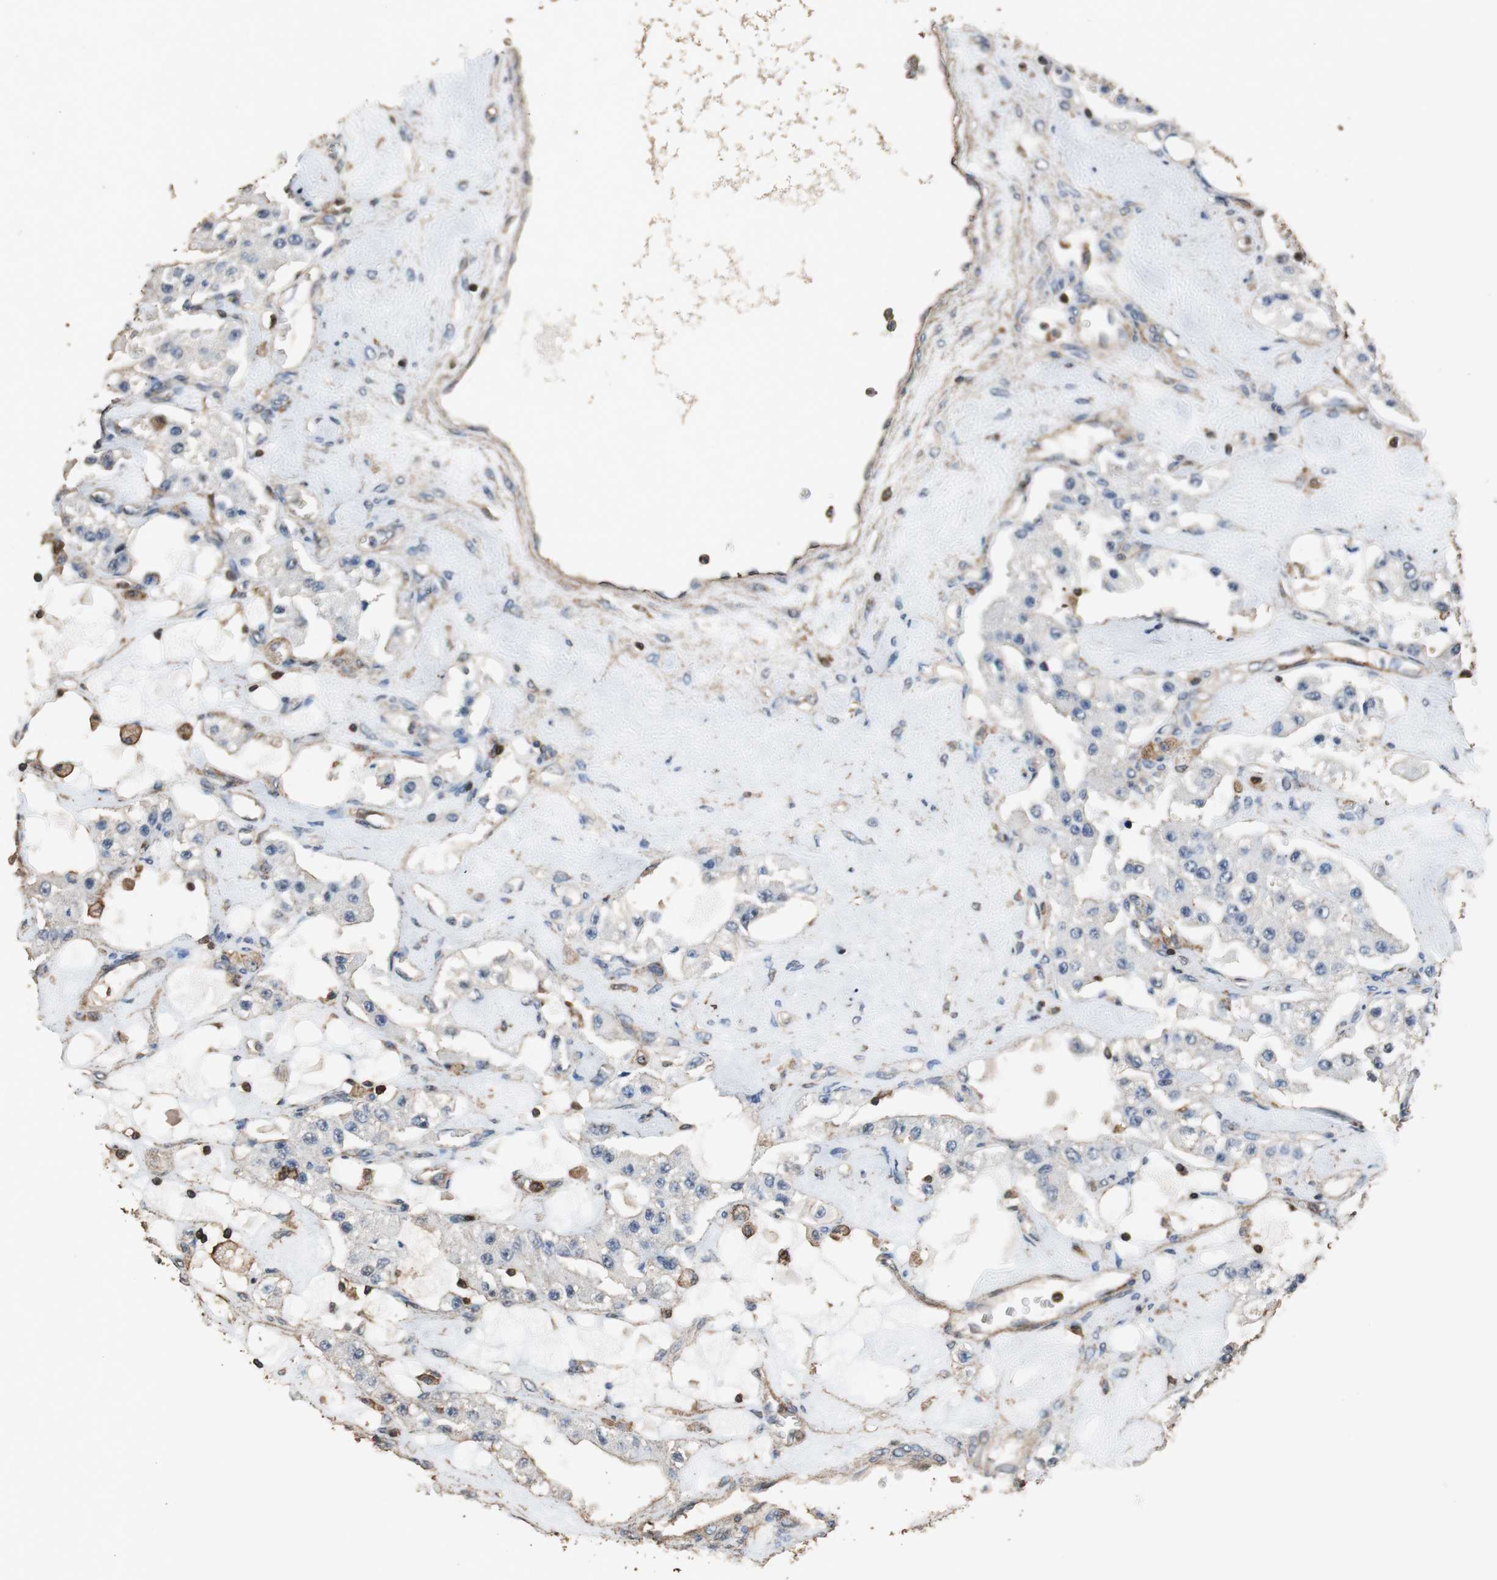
{"staining": {"intensity": "negative", "quantity": "none", "location": "none"}, "tissue": "carcinoid", "cell_type": "Tumor cells", "image_type": "cancer", "snomed": [{"axis": "morphology", "description": "Carcinoid, malignant, NOS"}, {"axis": "topography", "description": "Pancreas"}], "caption": "Malignant carcinoid was stained to show a protein in brown. There is no significant staining in tumor cells.", "gene": "PRKRA", "patient": {"sex": "male", "age": 41}}